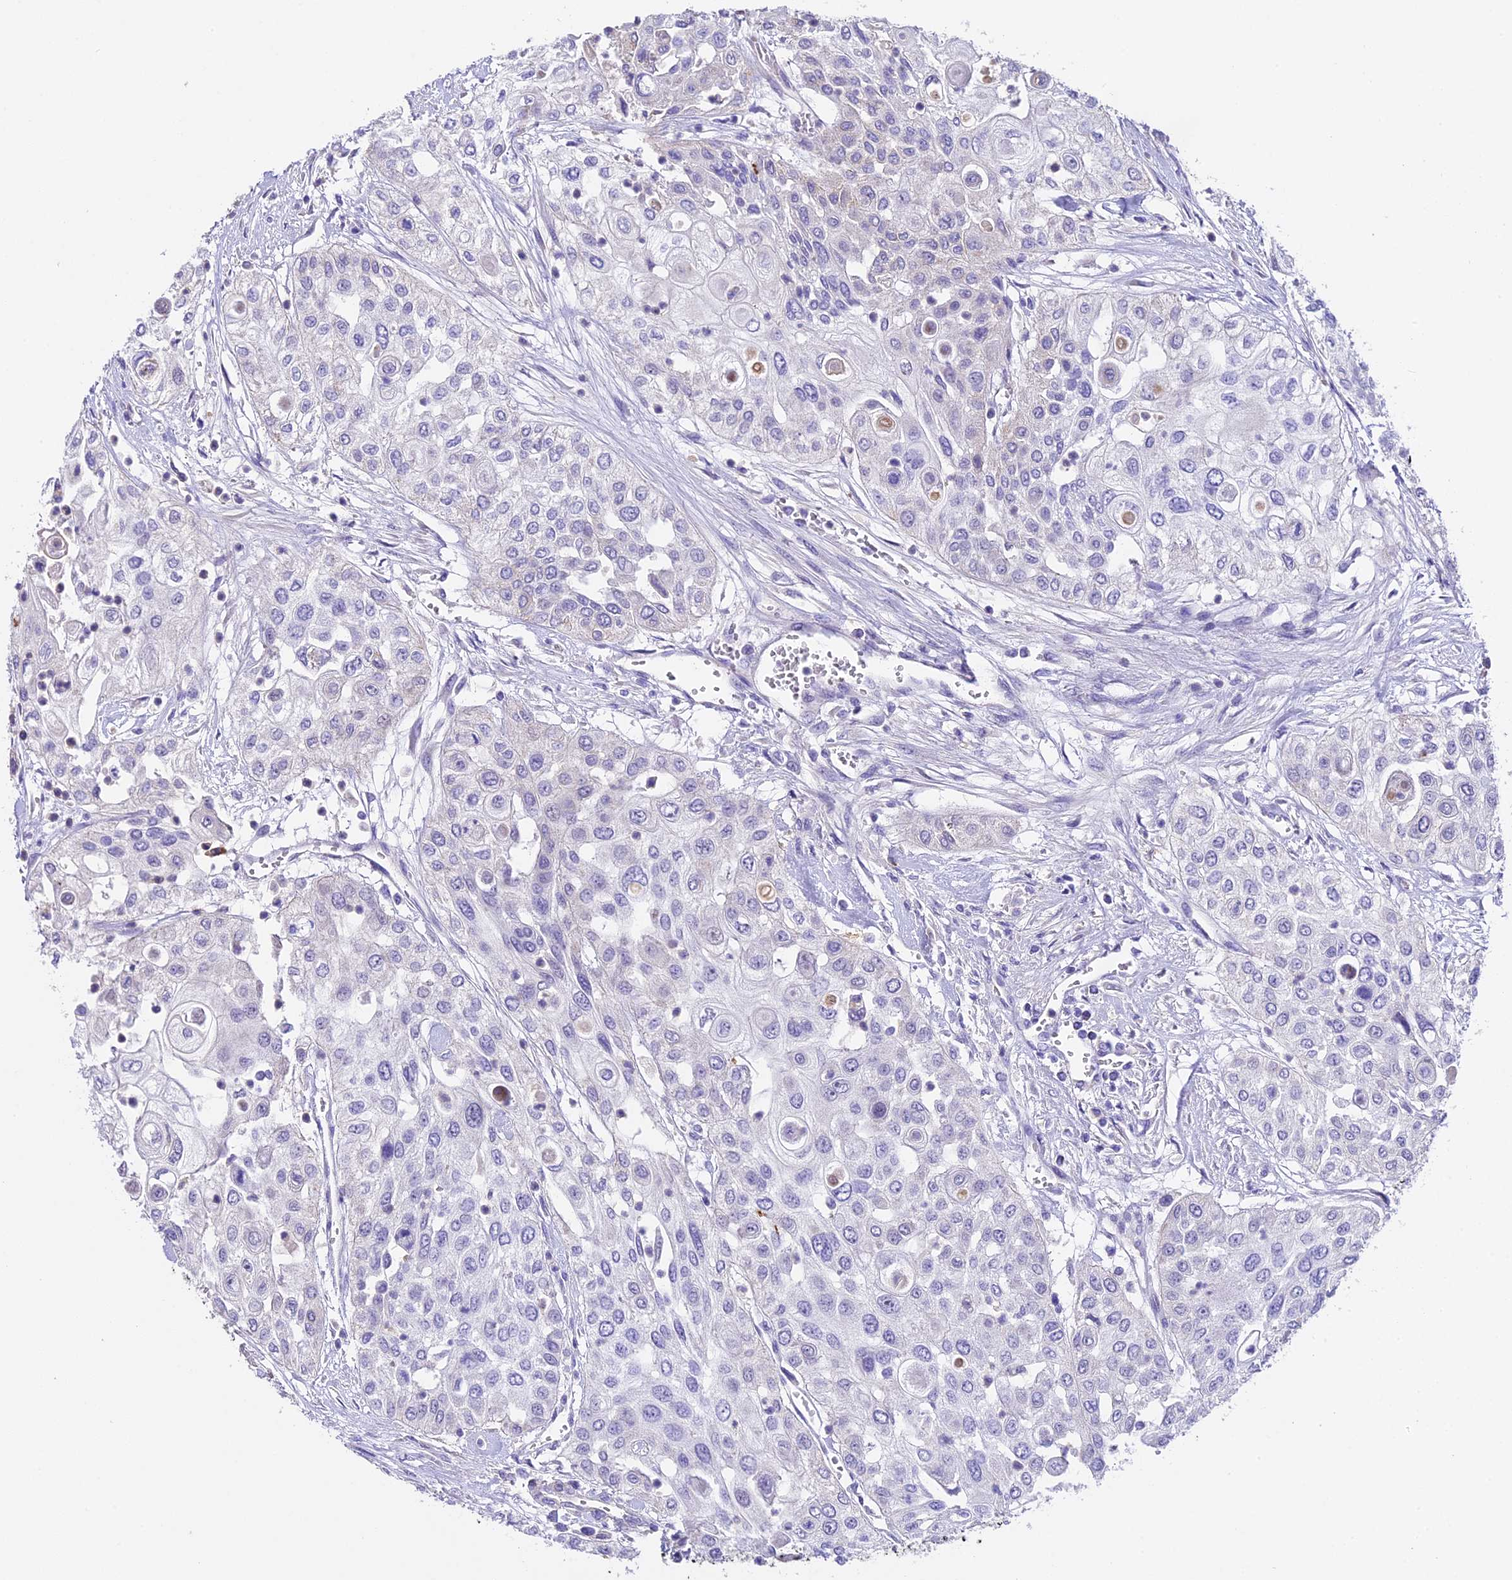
{"staining": {"intensity": "negative", "quantity": "none", "location": "none"}, "tissue": "urothelial cancer", "cell_type": "Tumor cells", "image_type": "cancer", "snomed": [{"axis": "morphology", "description": "Urothelial carcinoma, High grade"}, {"axis": "topography", "description": "Urinary bladder"}], "caption": "Human urothelial carcinoma (high-grade) stained for a protein using IHC exhibits no expression in tumor cells.", "gene": "NOD2", "patient": {"sex": "female", "age": 79}}